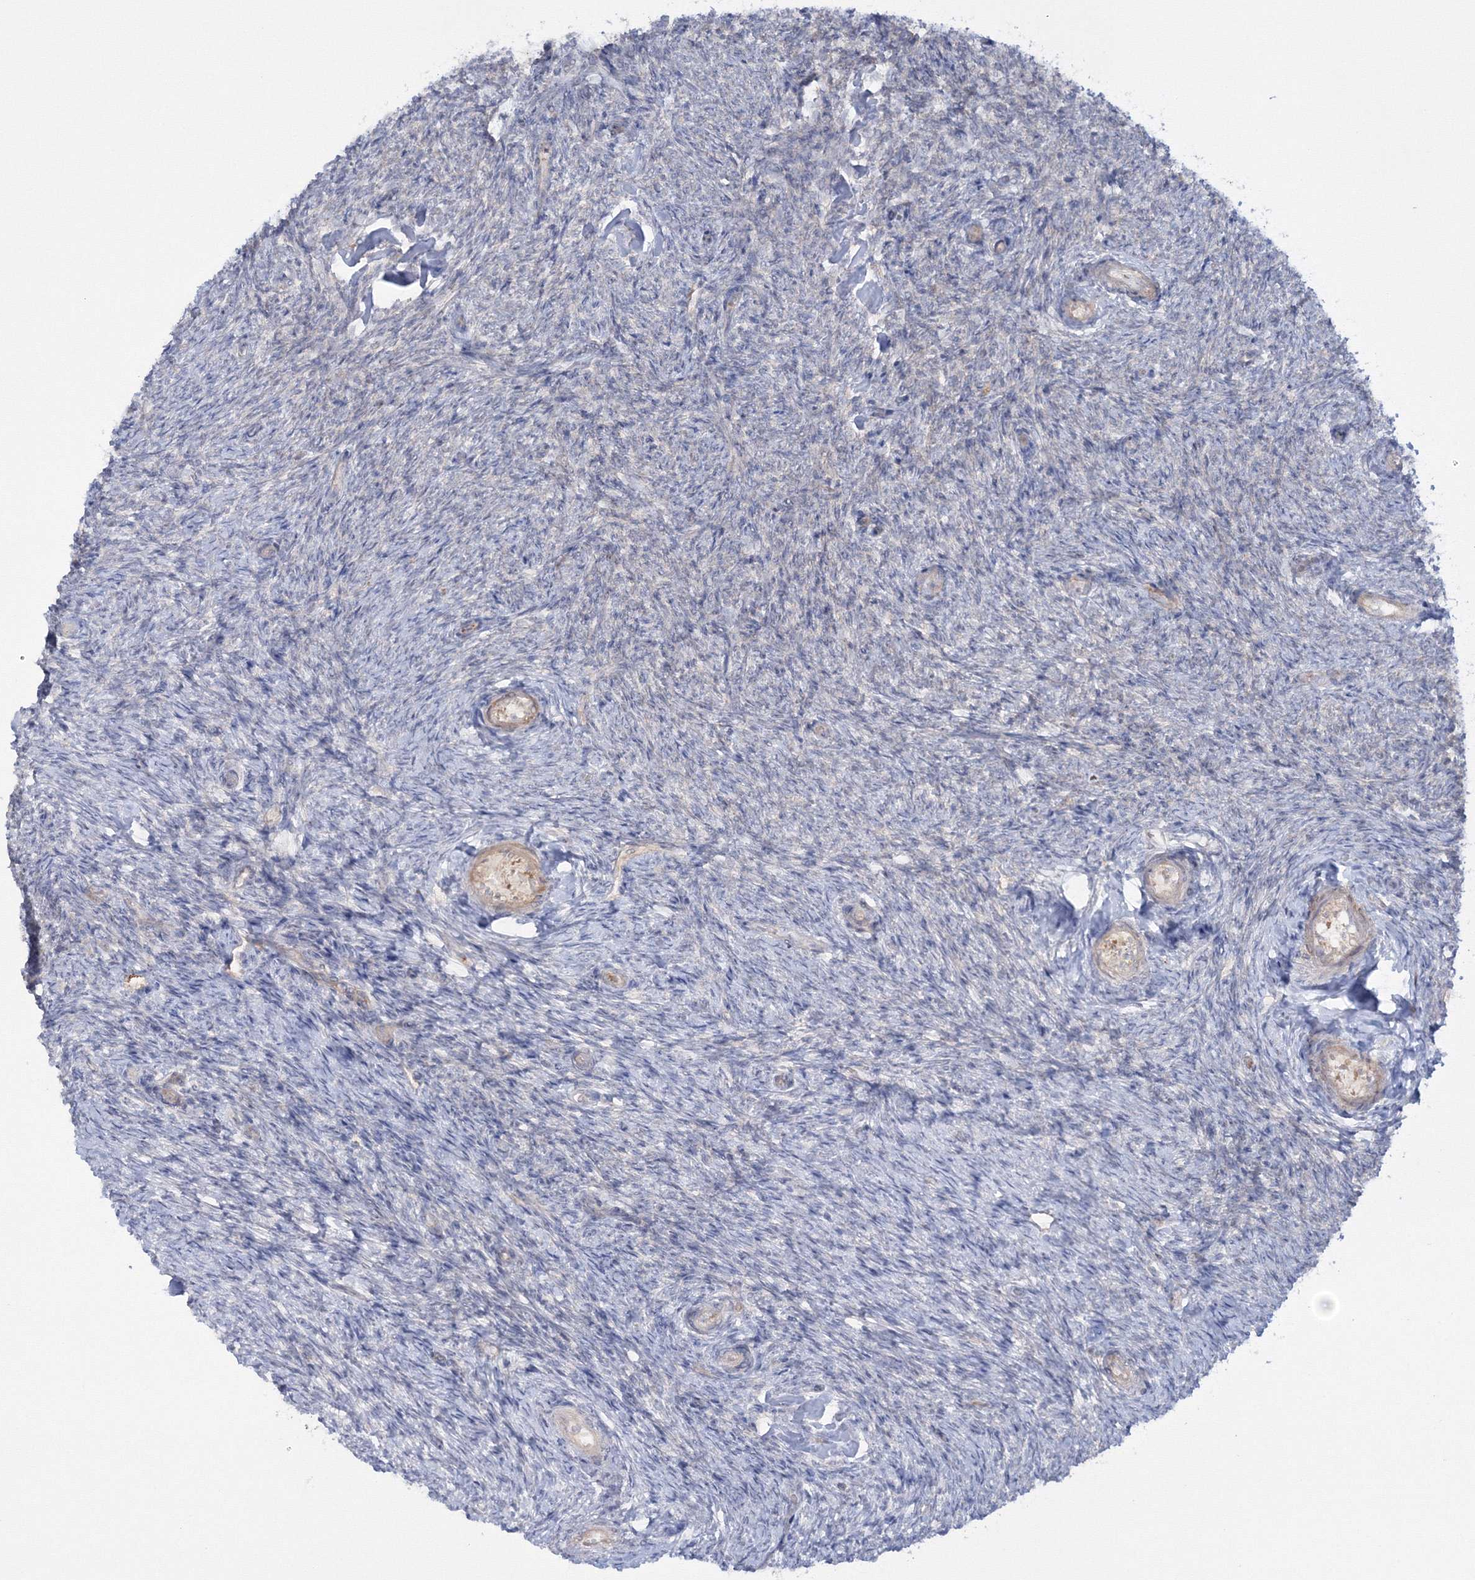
{"staining": {"intensity": "negative", "quantity": "none", "location": "none"}, "tissue": "ovary", "cell_type": "Ovarian stroma cells", "image_type": "normal", "snomed": [{"axis": "morphology", "description": "Normal tissue, NOS"}, {"axis": "topography", "description": "Ovary"}], "caption": "Protein analysis of normal ovary demonstrates no significant expression in ovarian stroma cells.", "gene": "IPMK", "patient": {"sex": "female", "age": 44}}